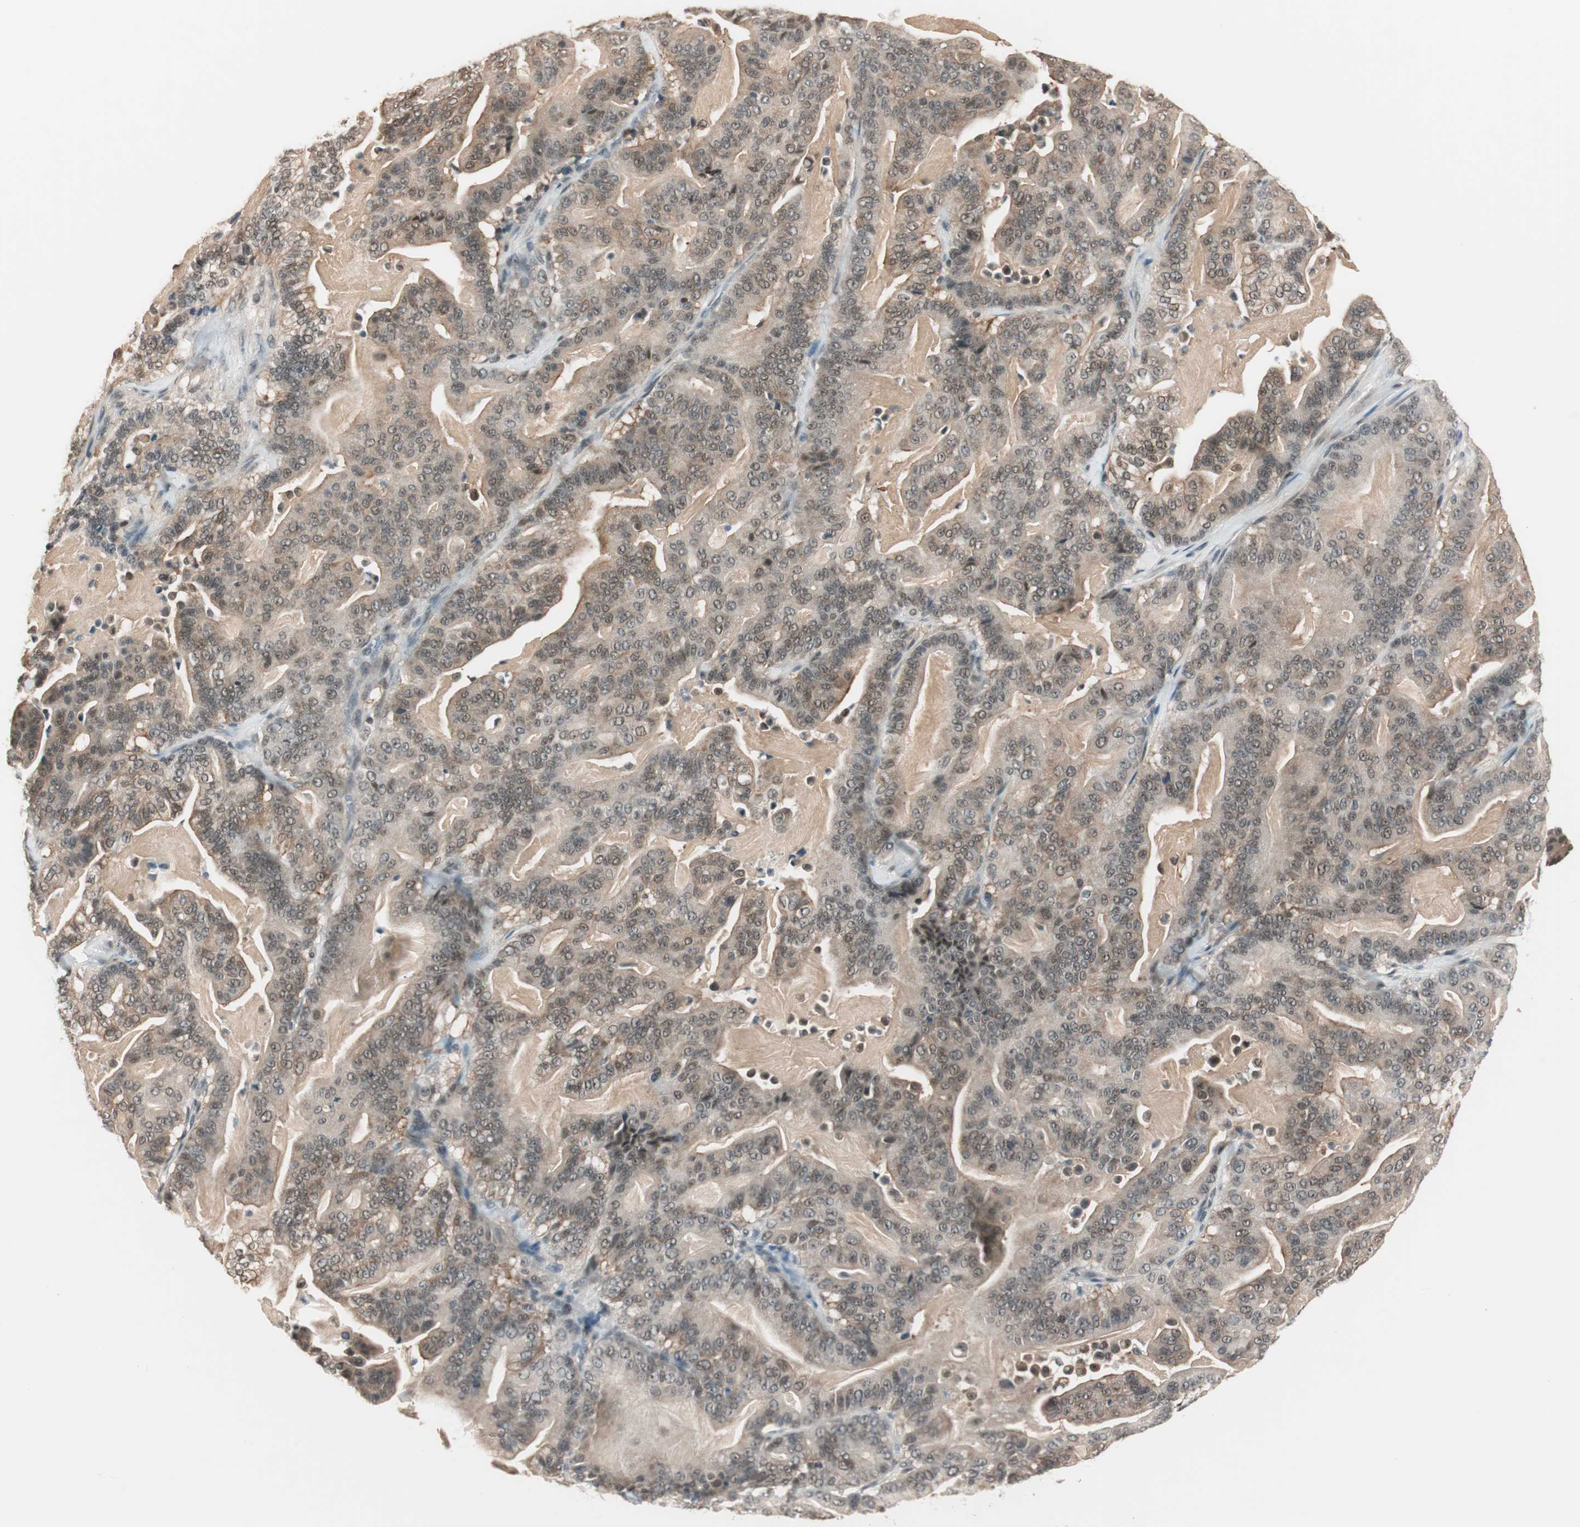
{"staining": {"intensity": "weak", "quantity": "25%-75%", "location": "cytoplasmic/membranous,nuclear"}, "tissue": "pancreatic cancer", "cell_type": "Tumor cells", "image_type": "cancer", "snomed": [{"axis": "morphology", "description": "Adenocarcinoma, NOS"}, {"axis": "topography", "description": "Pancreas"}], "caption": "A brown stain highlights weak cytoplasmic/membranous and nuclear staining of a protein in pancreatic cancer (adenocarcinoma) tumor cells. Ihc stains the protein of interest in brown and the nuclei are stained blue.", "gene": "NFRKB", "patient": {"sex": "male", "age": 63}}